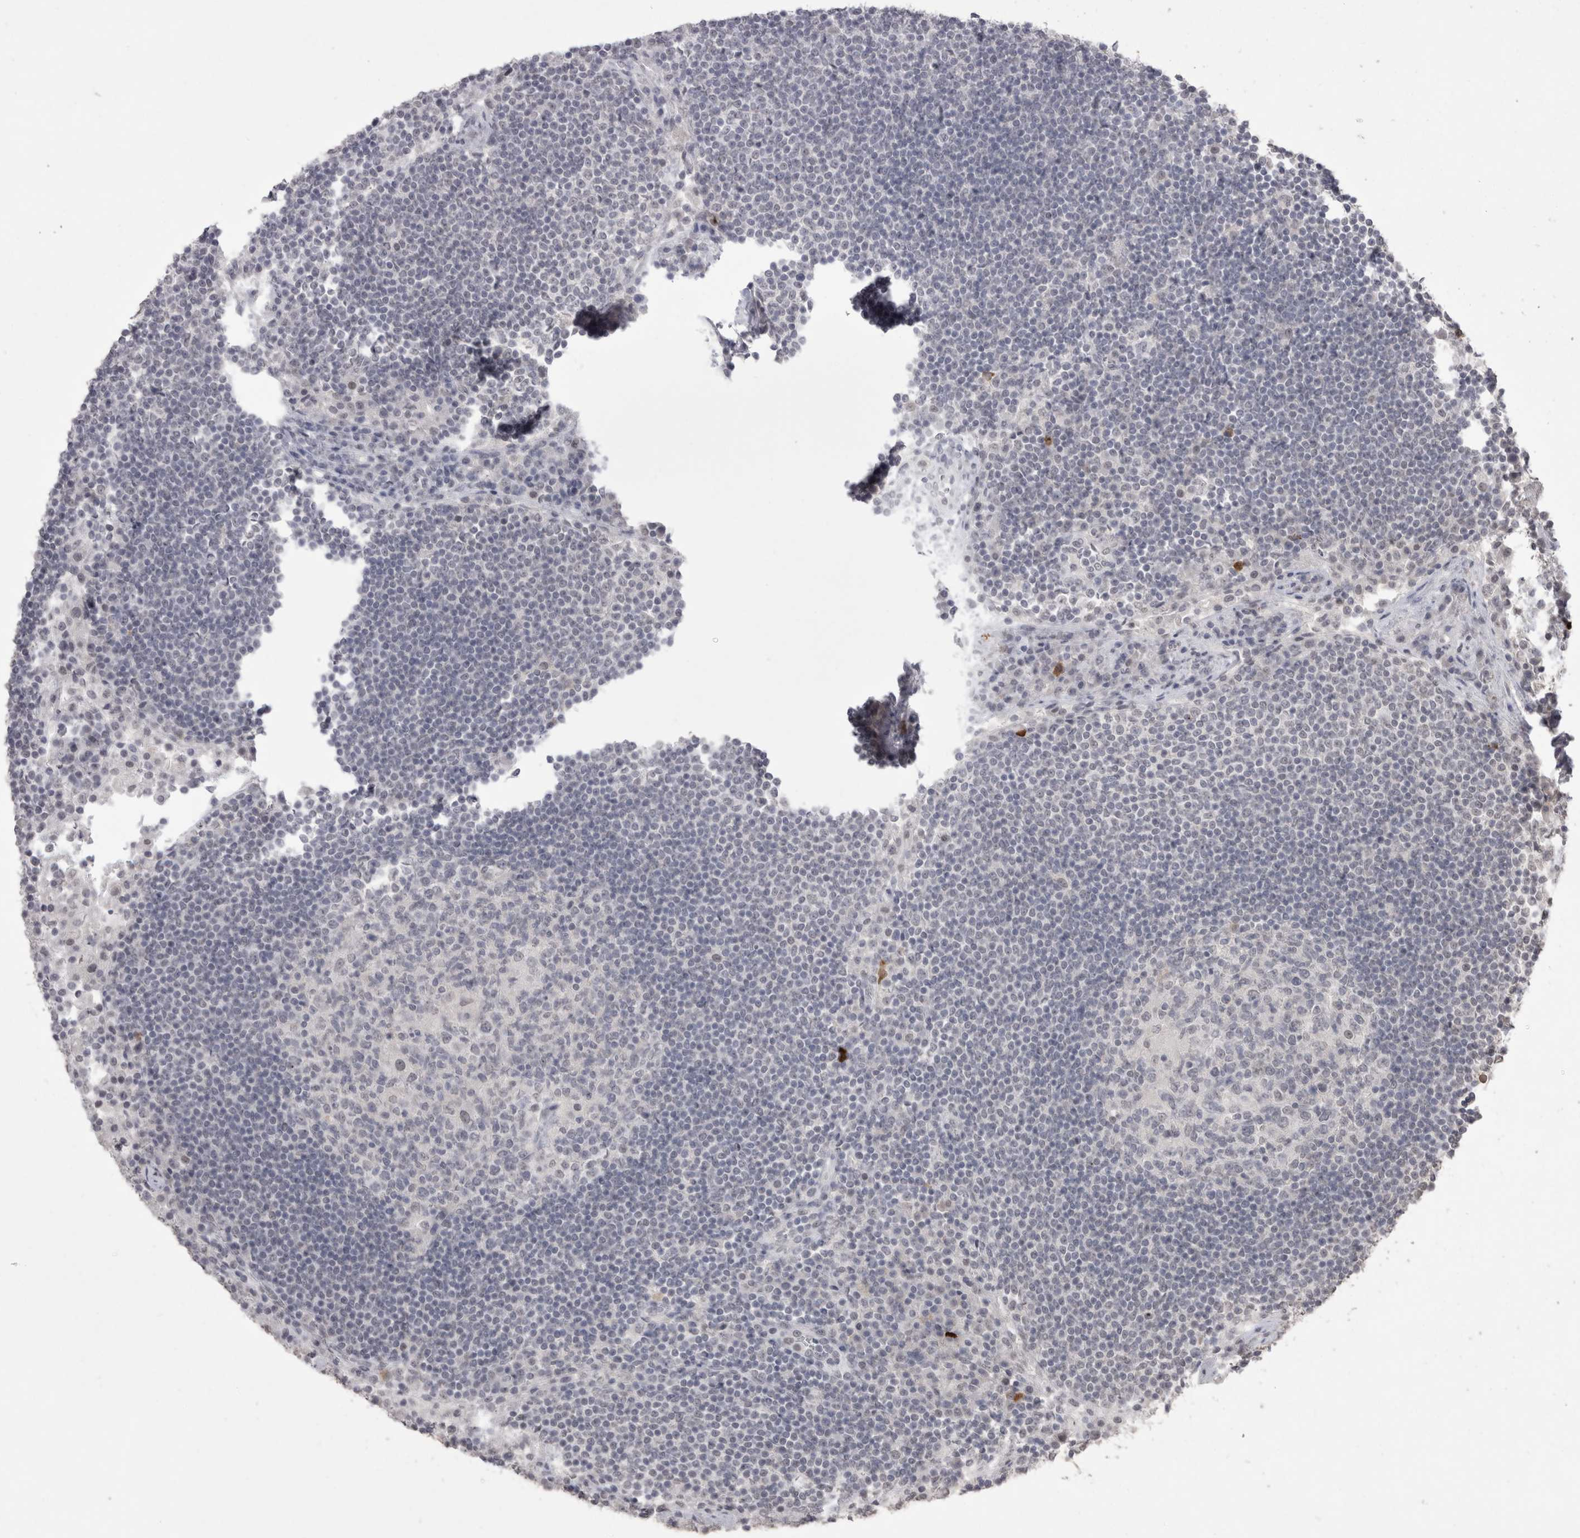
{"staining": {"intensity": "negative", "quantity": "none", "location": "none"}, "tissue": "lymph node", "cell_type": "Germinal center cells", "image_type": "normal", "snomed": [{"axis": "morphology", "description": "Normal tissue, NOS"}, {"axis": "topography", "description": "Lymph node"}], "caption": "High magnification brightfield microscopy of unremarkable lymph node stained with DAB (brown) and counterstained with hematoxylin (blue): germinal center cells show no significant expression. (Stains: DAB (3,3'-diaminobenzidine) IHC with hematoxylin counter stain, Microscopy: brightfield microscopy at high magnification).", "gene": "DDX4", "patient": {"sex": "female", "age": 53}}